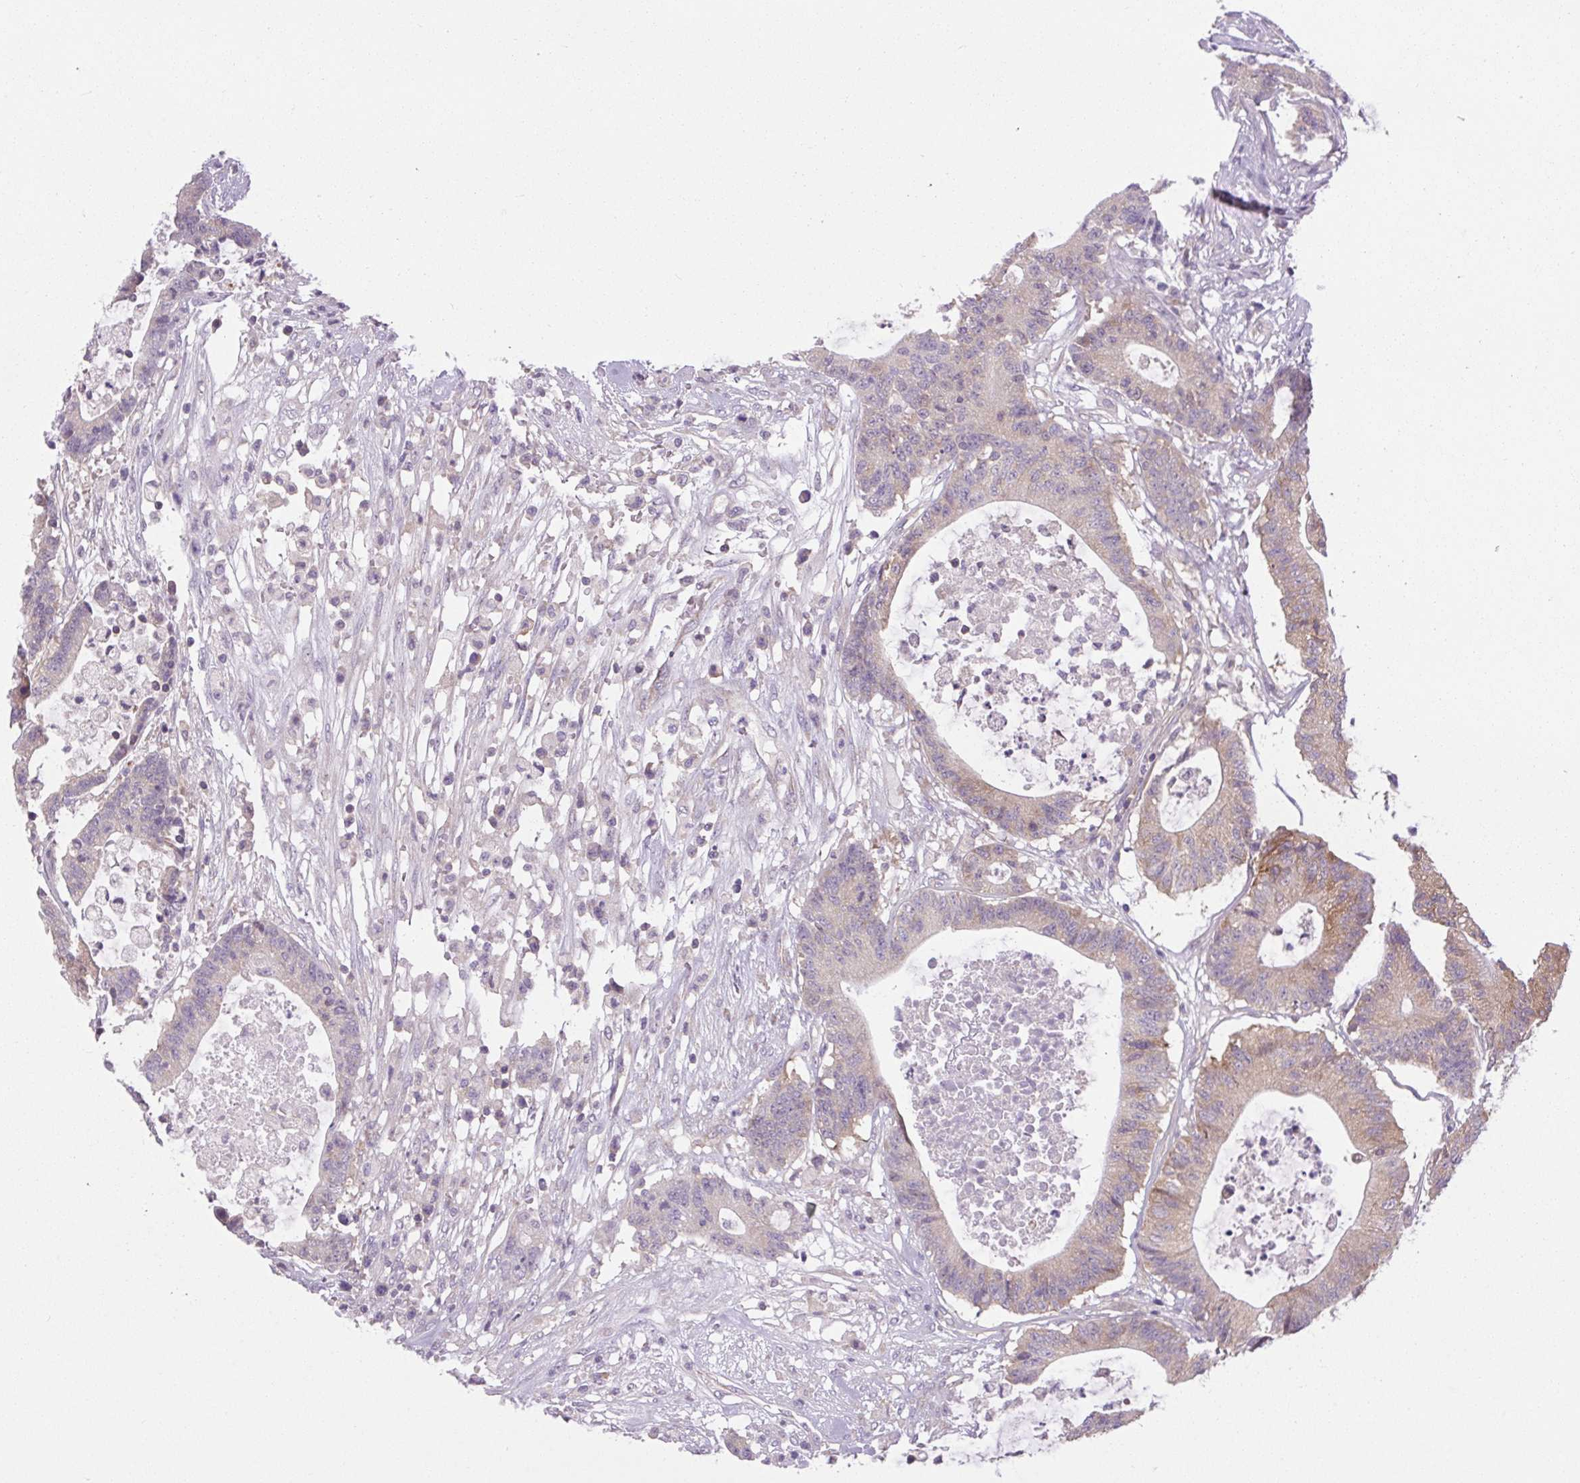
{"staining": {"intensity": "weak", "quantity": "<25%", "location": "cytoplasmic/membranous"}, "tissue": "colorectal cancer", "cell_type": "Tumor cells", "image_type": "cancer", "snomed": [{"axis": "morphology", "description": "Adenocarcinoma, NOS"}, {"axis": "topography", "description": "Colon"}], "caption": "There is no significant staining in tumor cells of colorectal cancer (adenocarcinoma). The staining was performed using DAB to visualize the protein expression in brown, while the nuclei were stained in blue with hematoxylin (Magnification: 20x).", "gene": "MINK1", "patient": {"sex": "female", "age": 84}}